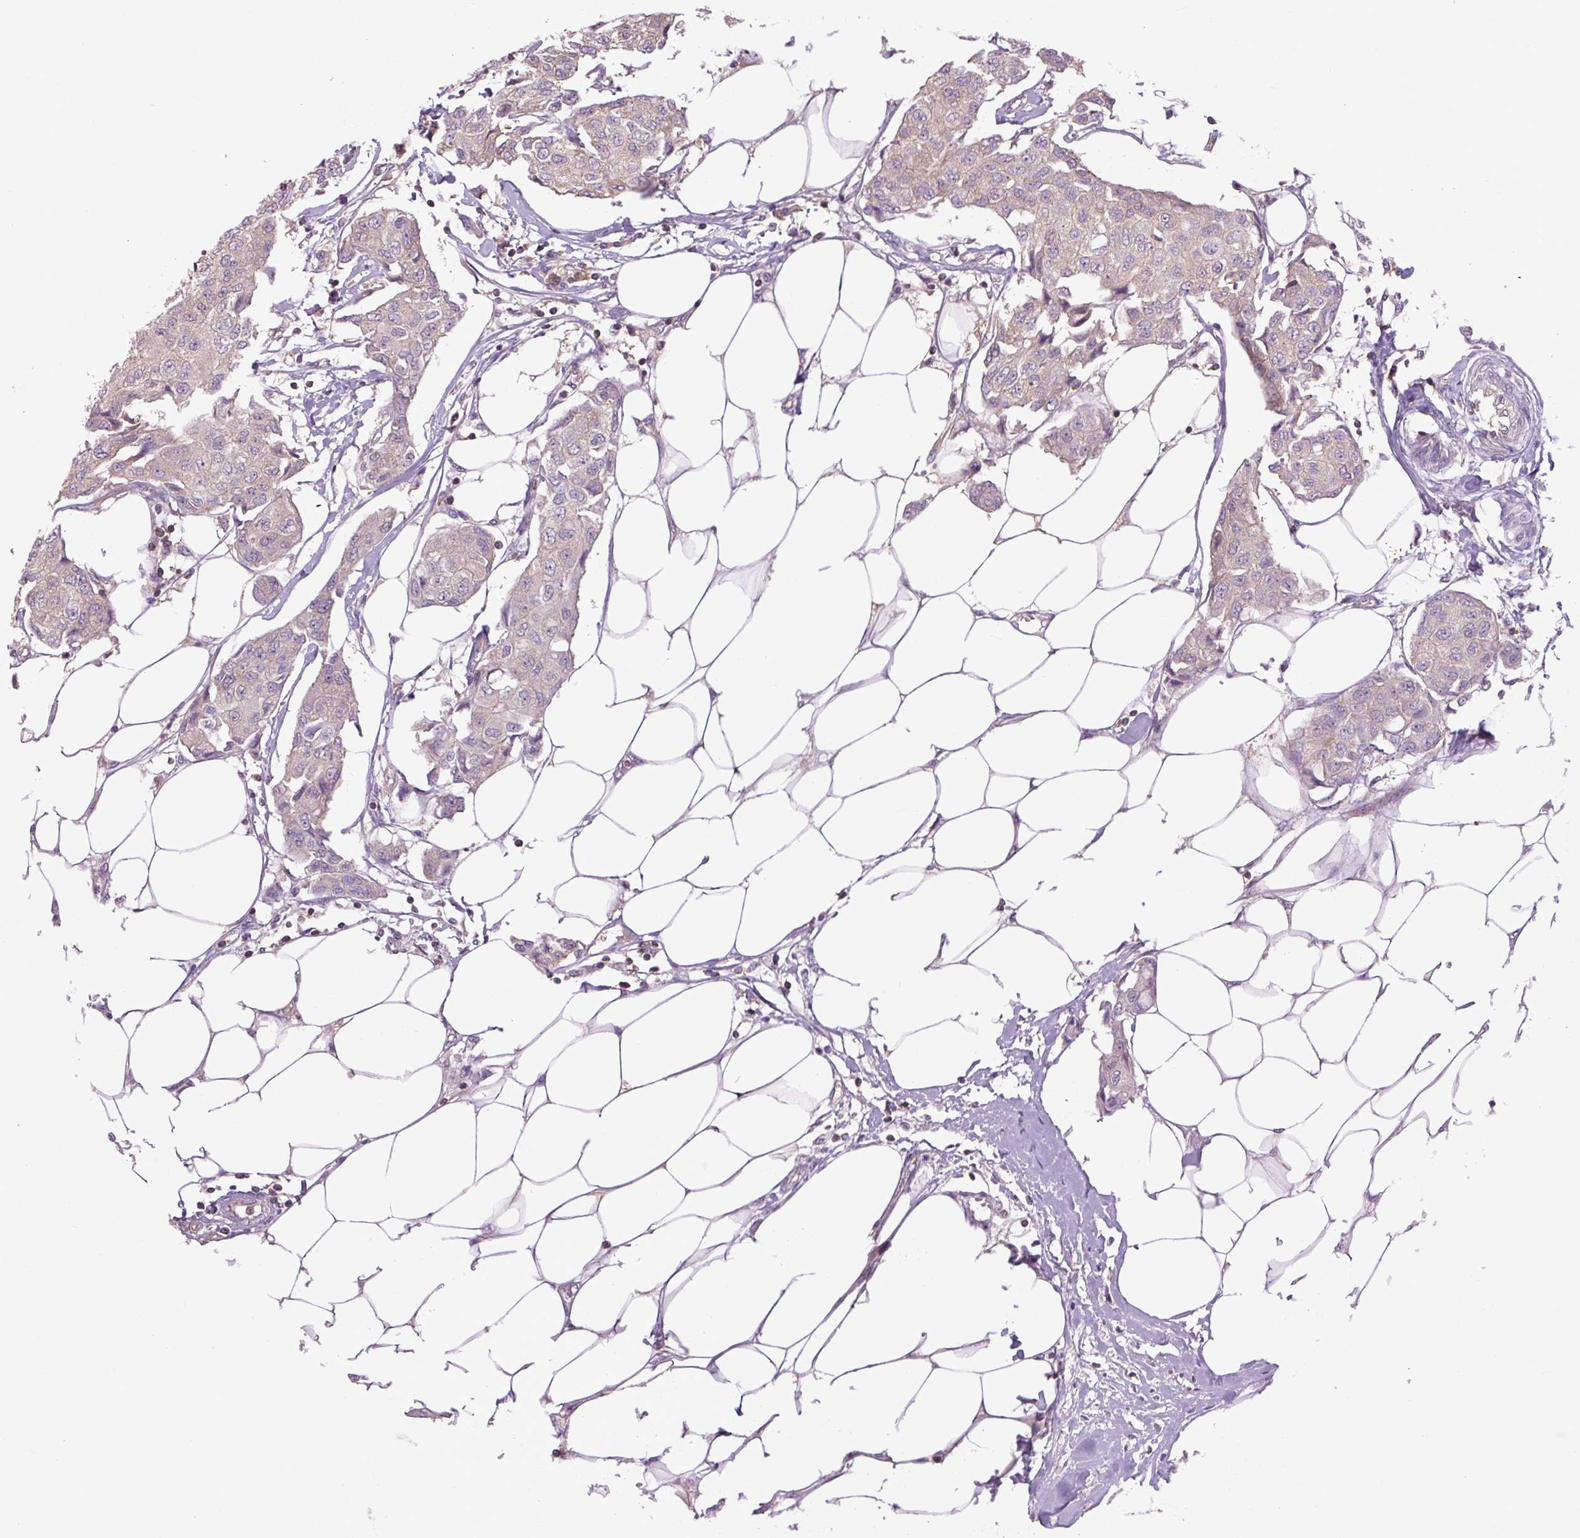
{"staining": {"intensity": "moderate", "quantity": "25%-75%", "location": "cytoplasmic/membranous"}, "tissue": "breast cancer", "cell_type": "Tumor cells", "image_type": "cancer", "snomed": [{"axis": "morphology", "description": "Duct carcinoma"}, {"axis": "topography", "description": "Breast"}, {"axis": "topography", "description": "Lymph node"}], "caption": "Breast cancer (invasive ductal carcinoma) stained with immunohistochemistry displays moderate cytoplasmic/membranous expression in approximately 25%-75% of tumor cells. (Stains: DAB (3,3'-diaminobenzidine) in brown, nuclei in blue, Microscopy: brightfield microscopy at high magnification).", "gene": "PLCG1", "patient": {"sex": "female", "age": 80}}